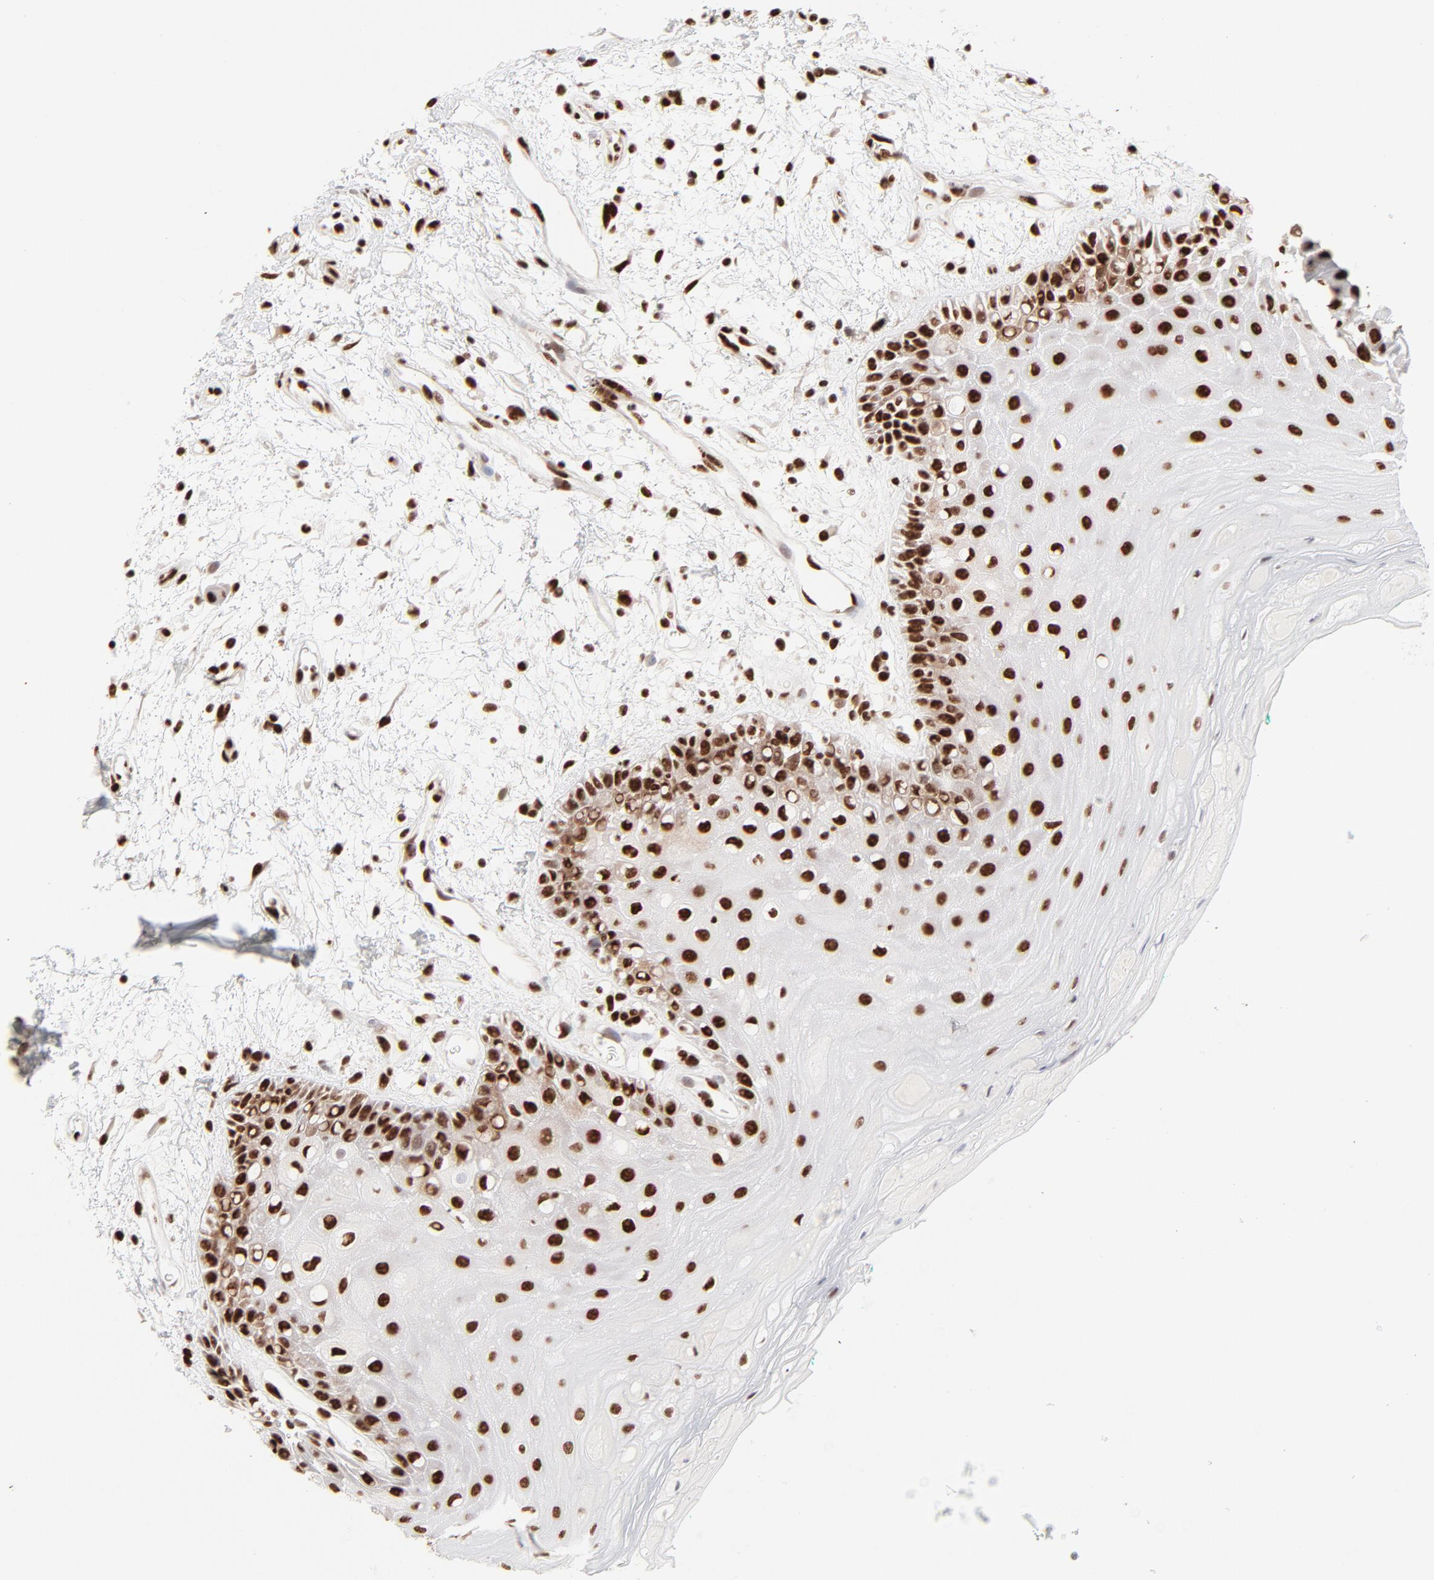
{"staining": {"intensity": "strong", "quantity": ">75%", "location": "nuclear"}, "tissue": "oral mucosa", "cell_type": "Squamous epithelial cells", "image_type": "normal", "snomed": [{"axis": "morphology", "description": "Normal tissue, NOS"}, {"axis": "morphology", "description": "Squamous cell carcinoma, NOS"}, {"axis": "topography", "description": "Skeletal muscle"}, {"axis": "topography", "description": "Oral tissue"}, {"axis": "topography", "description": "Head-Neck"}], "caption": "An IHC image of normal tissue is shown. Protein staining in brown highlights strong nuclear positivity in oral mucosa within squamous epithelial cells.", "gene": "TARDBP", "patient": {"sex": "female", "age": 84}}